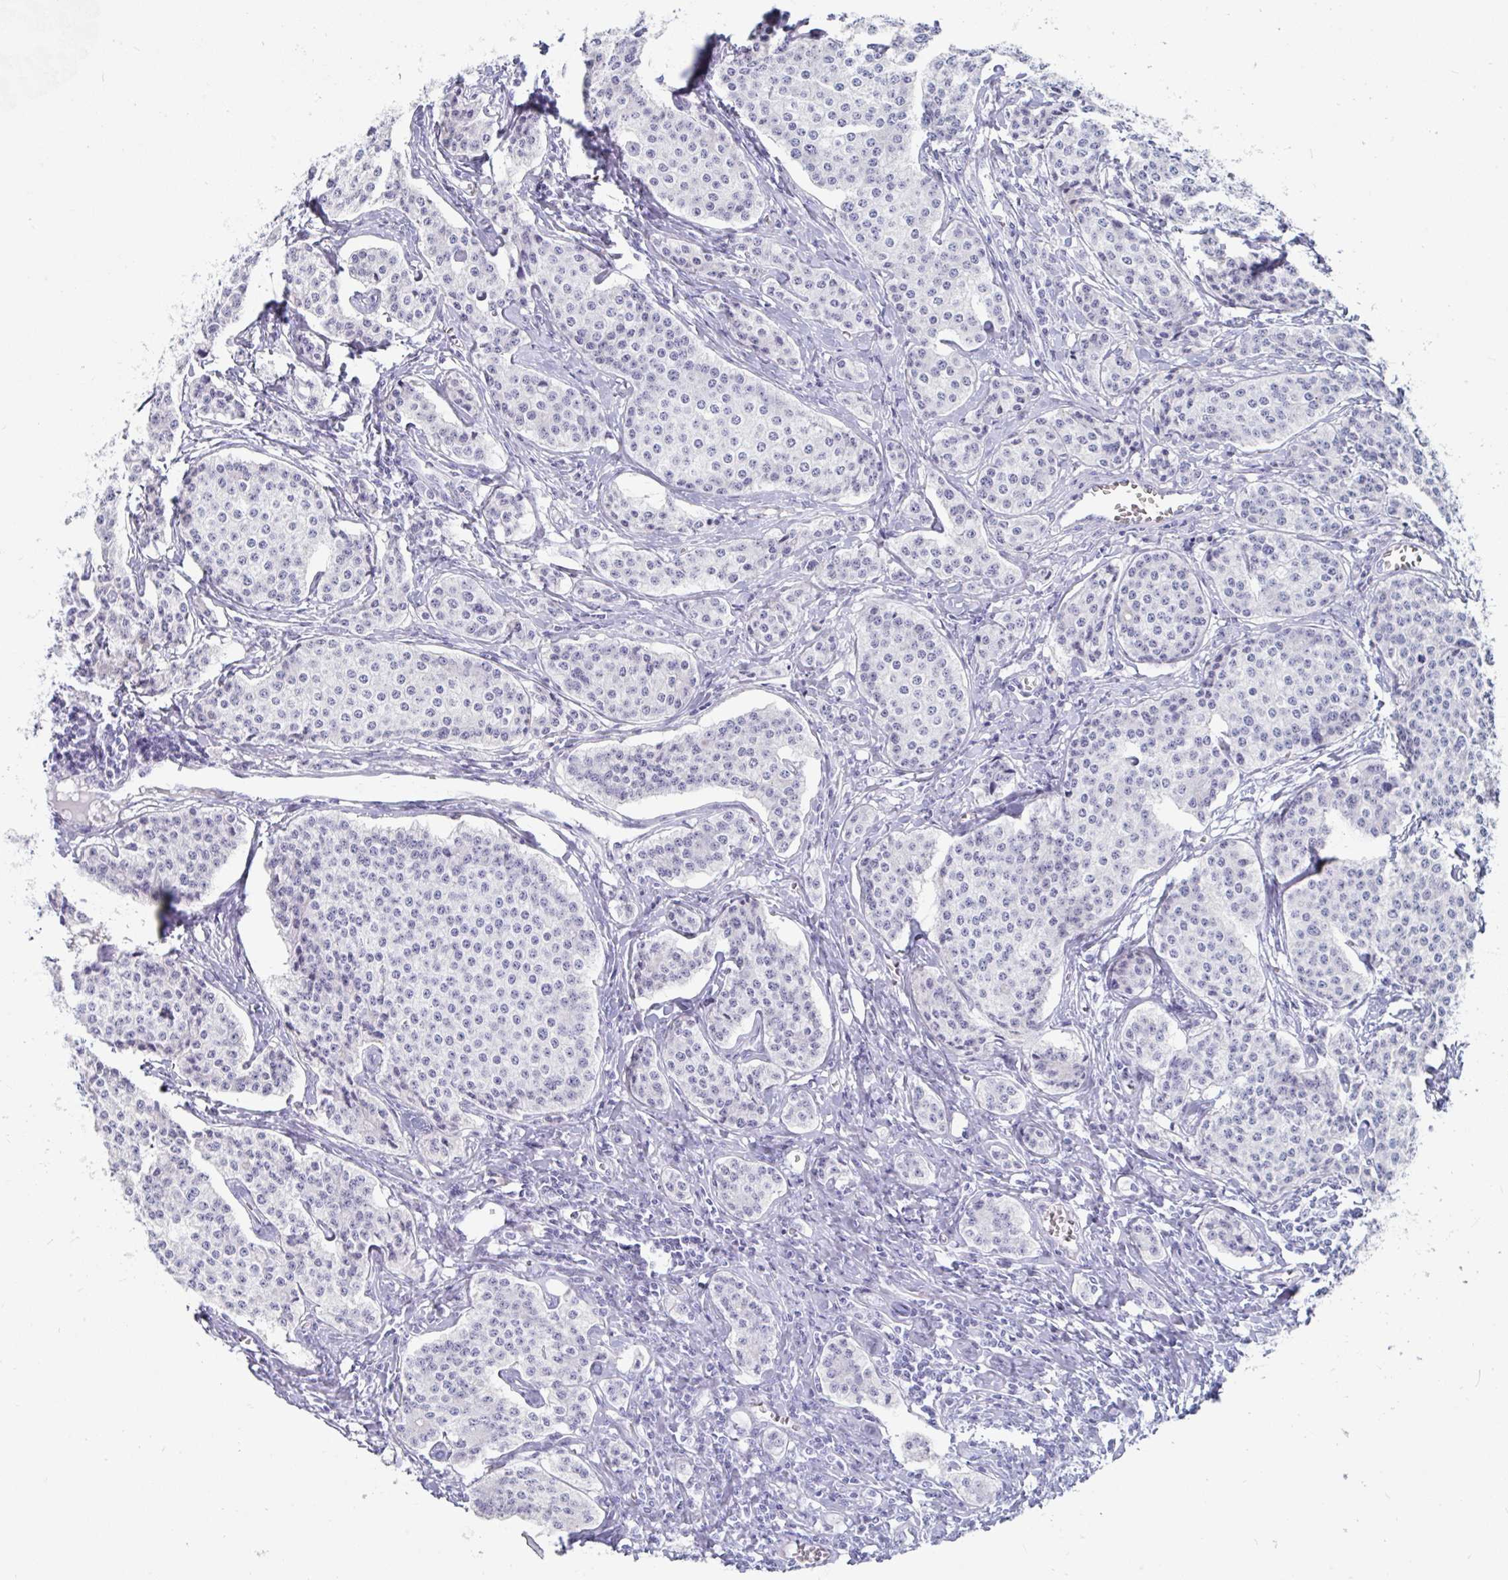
{"staining": {"intensity": "negative", "quantity": "none", "location": "none"}, "tissue": "carcinoid", "cell_type": "Tumor cells", "image_type": "cancer", "snomed": [{"axis": "morphology", "description": "Carcinoid, malignant, NOS"}, {"axis": "topography", "description": "Small intestine"}], "caption": "IHC of carcinoid (malignant) shows no staining in tumor cells.", "gene": "GKN2", "patient": {"sex": "female", "age": 64}}